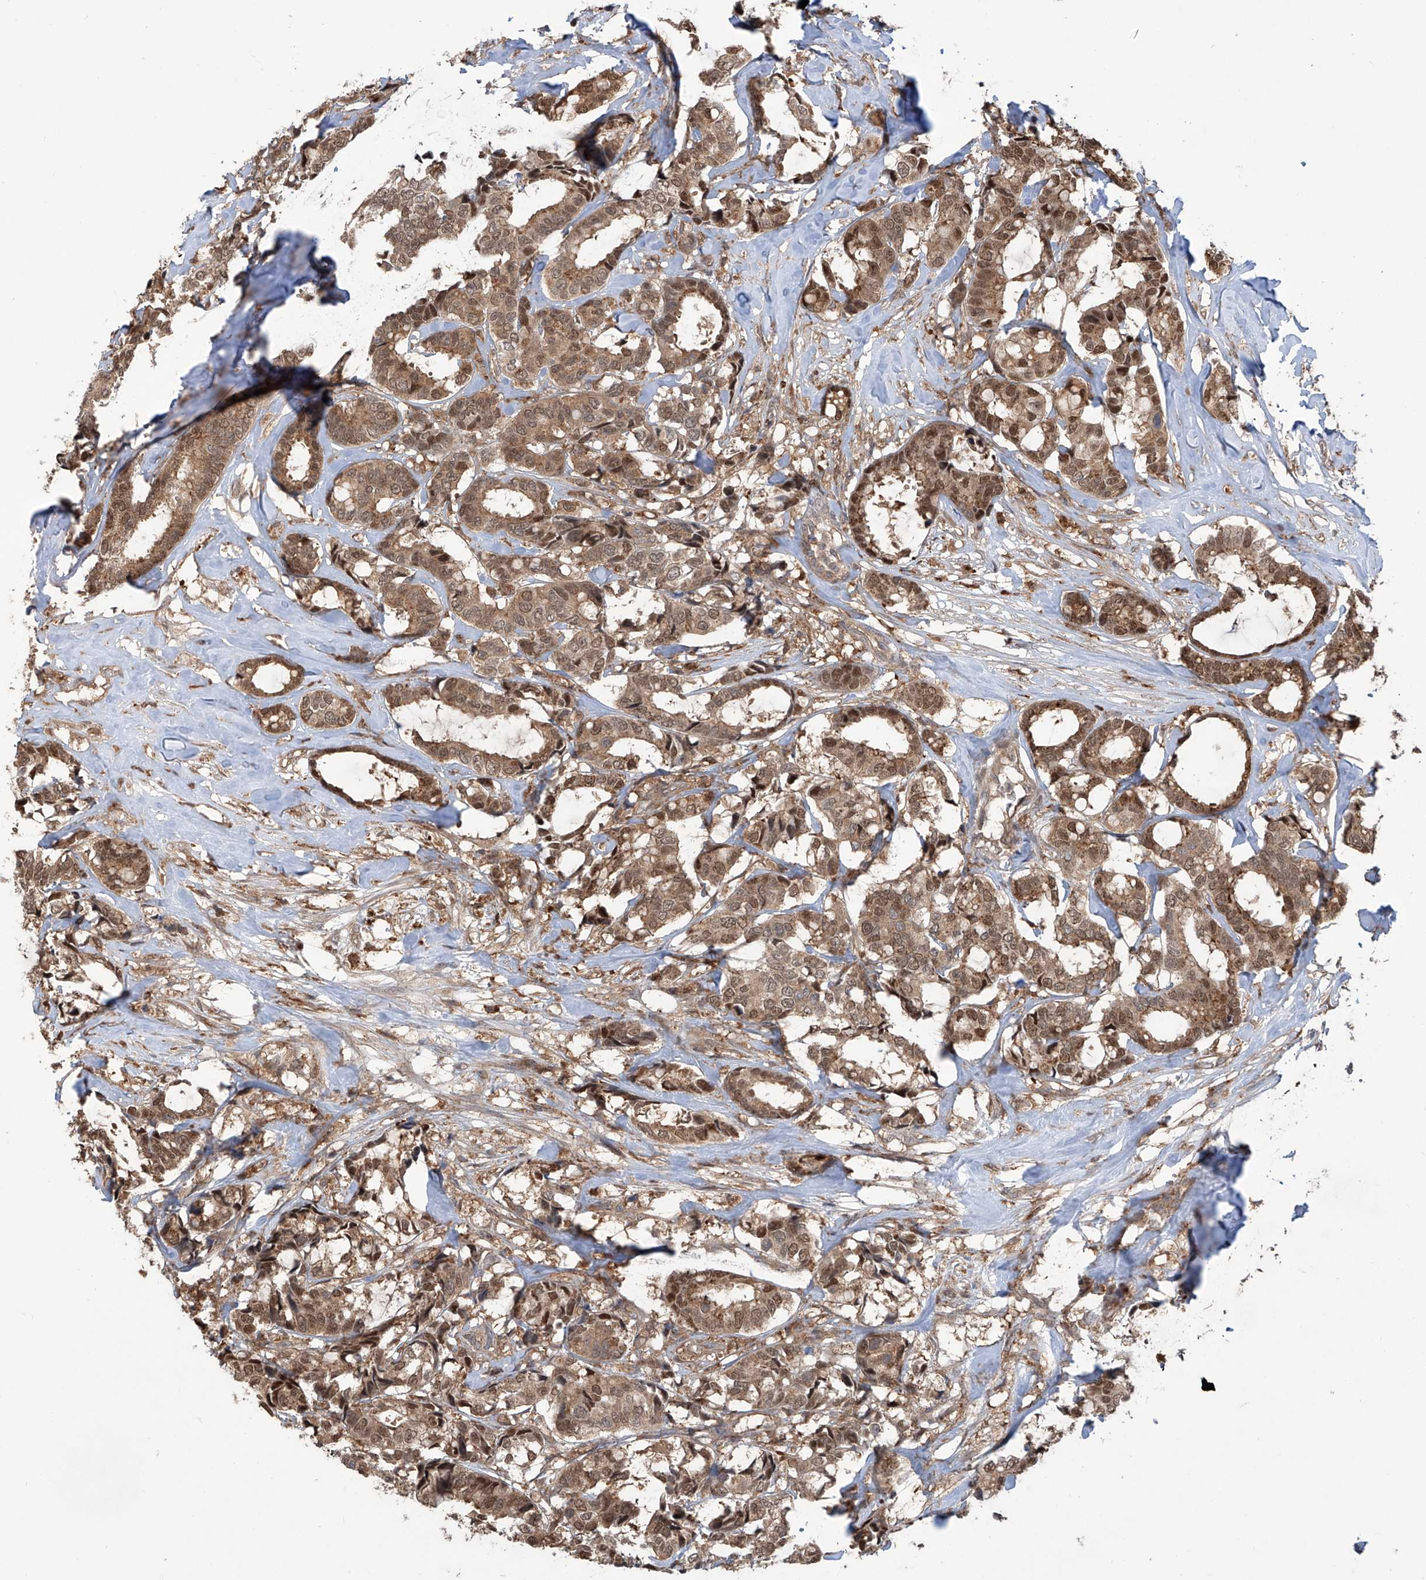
{"staining": {"intensity": "moderate", "quantity": ">75%", "location": "cytoplasmic/membranous,nuclear"}, "tissue": "breast cancer", "cell_type": "Tumor cells", "image_type": "cancer", "snomed": [{"axis": "morphology", "description": "Duct carcinoma"}, {"axis": "topography", "description": "Breast"}], "caption": "Breast cancer tissue reveals moderate cytoplasmic/membranous and nuclear expression in about >75% of tumor cells, visualized by immunohistochemistry.", "gene": "HOXC8", "patient": {"sex": "female", "age": 87}}